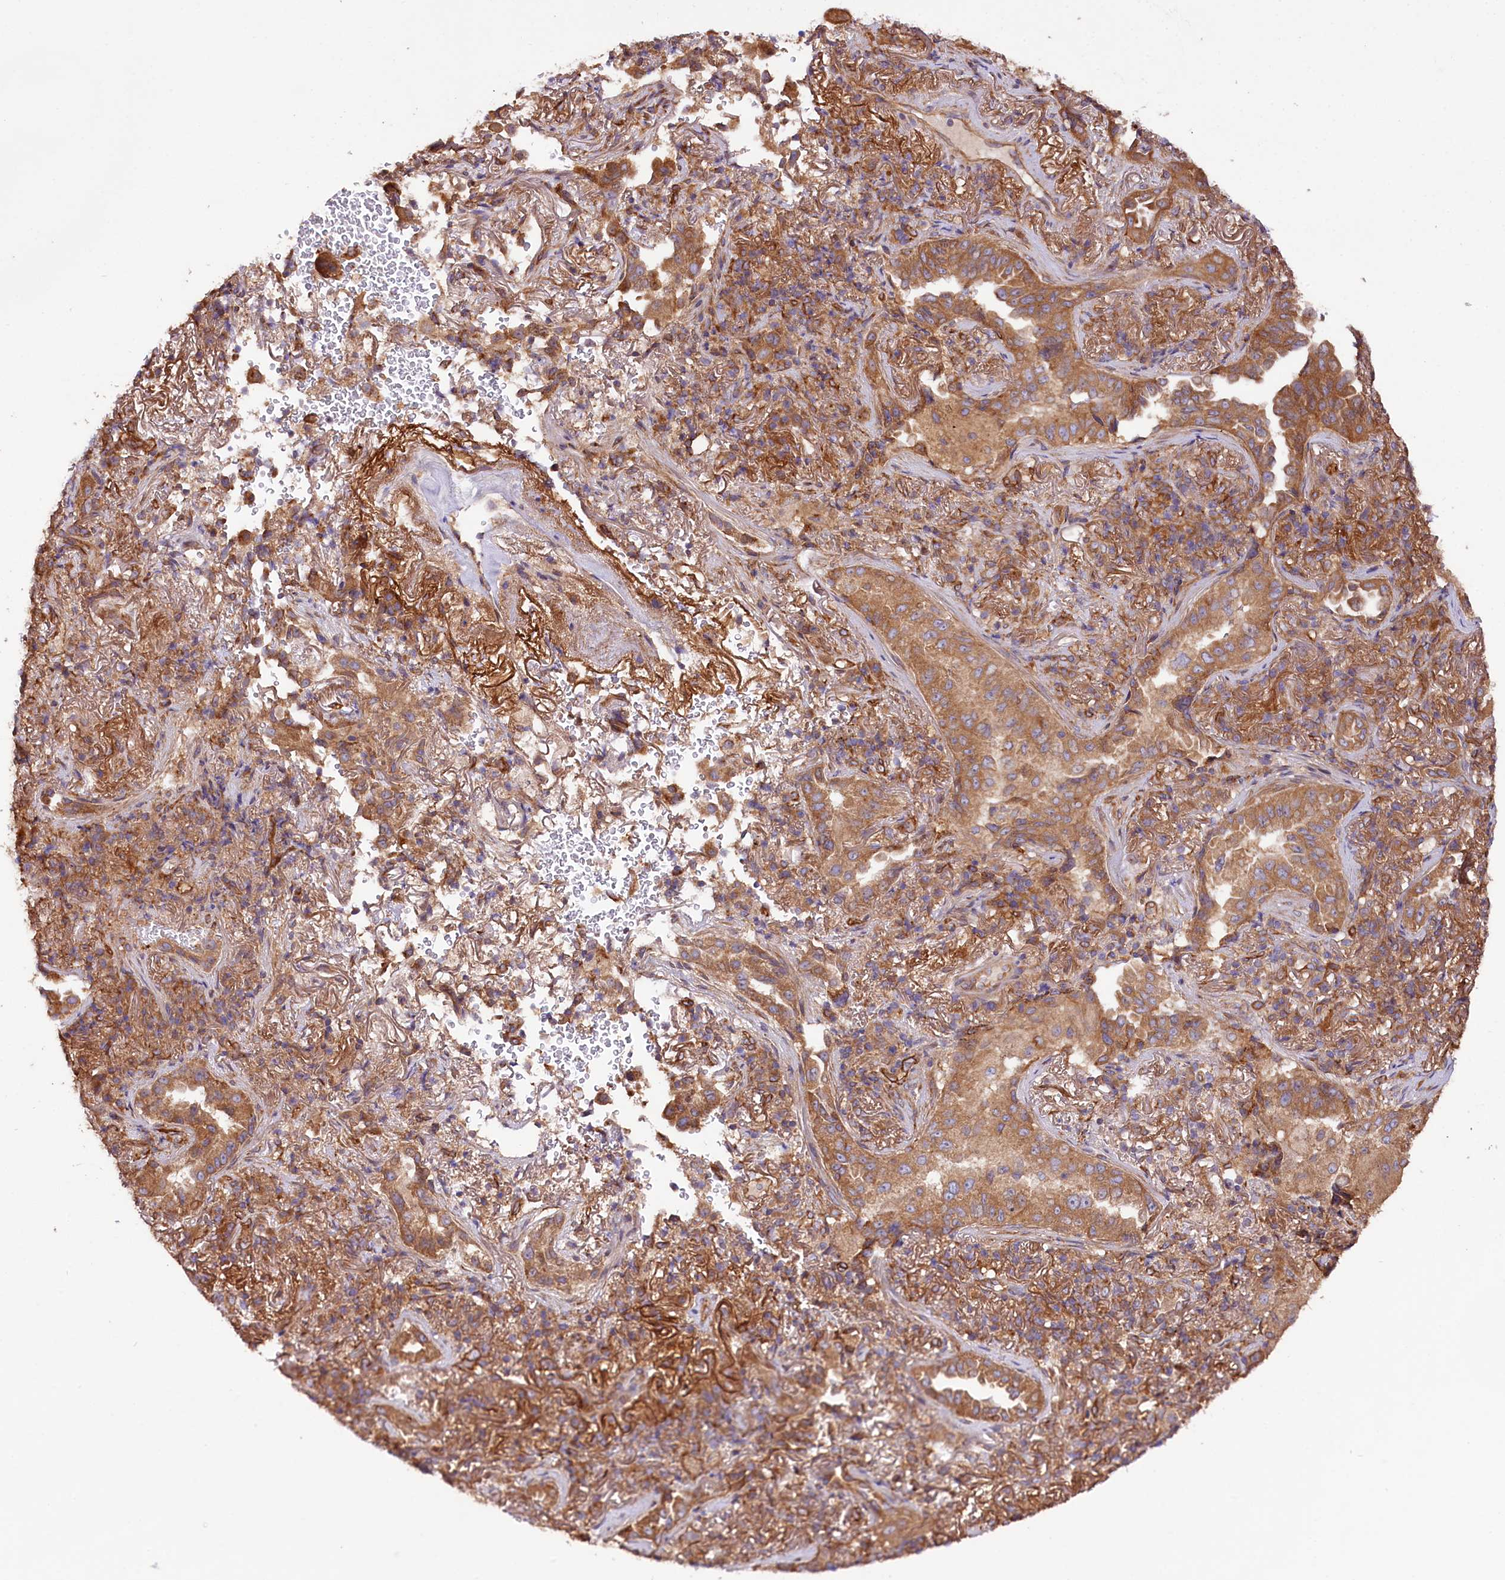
{"staining": {"intensity": "moderate", "quantity": ">75%", "location": "cytoplasmic/membranous"}, "tissue": "lung cancer", "cell_type": "Tumor cells", "image_type": "cancer", "snomed": [{"axis": "morphology", "description": "Adenocarcinoma, NOS"}, {"axis": "topography", "description": "Lung"}], "caption": "Moderate cytoplasmic/membranous expression for a protein is present in about >75% of tumor cells of lung cancer using immunohistochemistry.", "gene": "CEP295", "patient": {"sex": "female", "age": 69}}